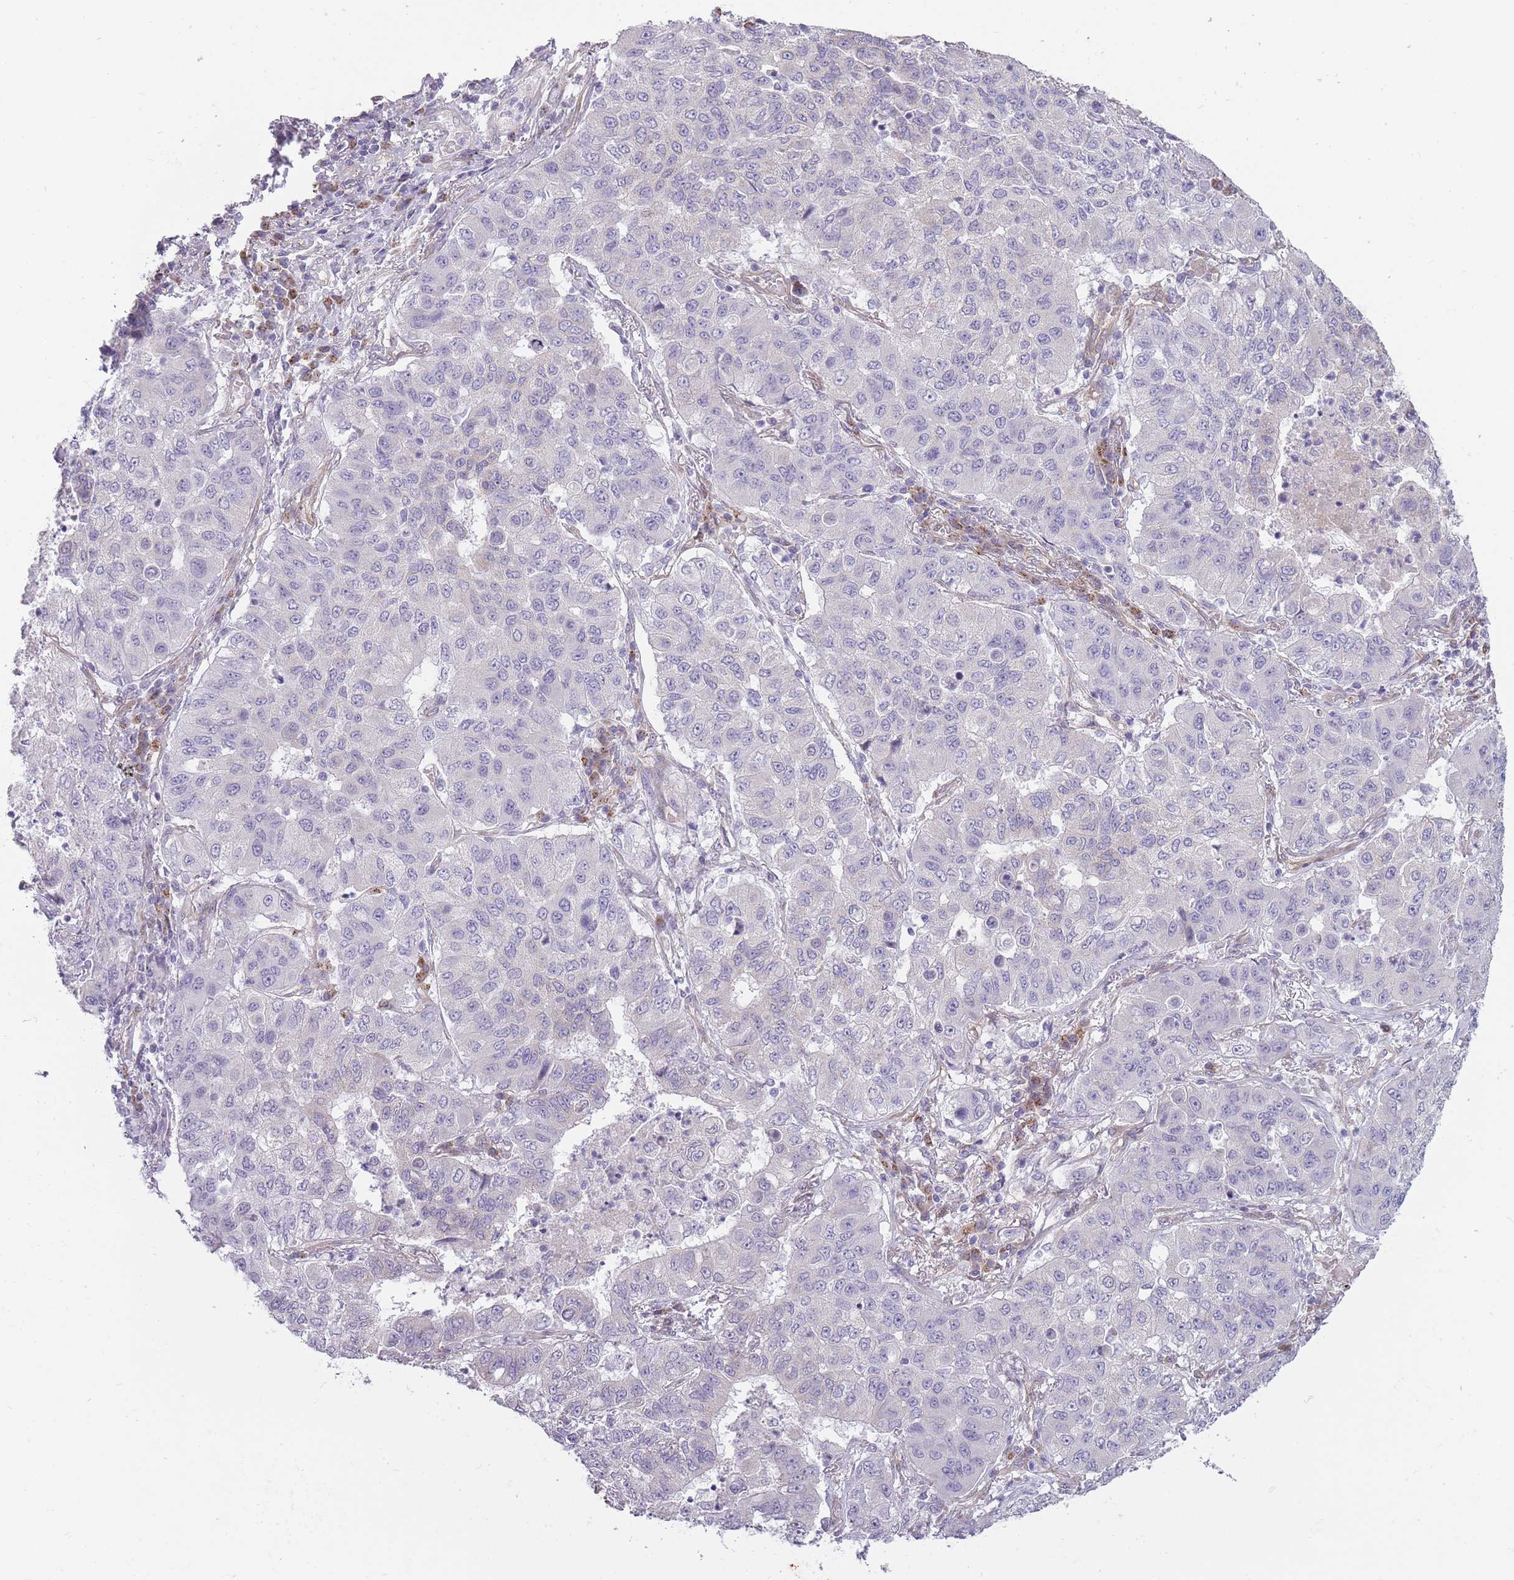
{"staining": {"intensity": "negative", "quantity": "none", "location": "none"}, "tissue": "lung cancer", "cell_type": "Tumor cells", "image_type": "cancer", "snomed": [{"axis": "morphology", "description": "Squamous cell carcinoma, NOS"}, {"axis": "topography", "description": "Lung"}], "caption": "An immunohistochemistry micrograph of lung squamous cell carcinoma is shown. There is no staining in tumor cells of lung squamous cell carcinoma. Nuclei are stained in blue.", "gene": "PGRMC2", "patient": {"sex": "male", "age": 74}}